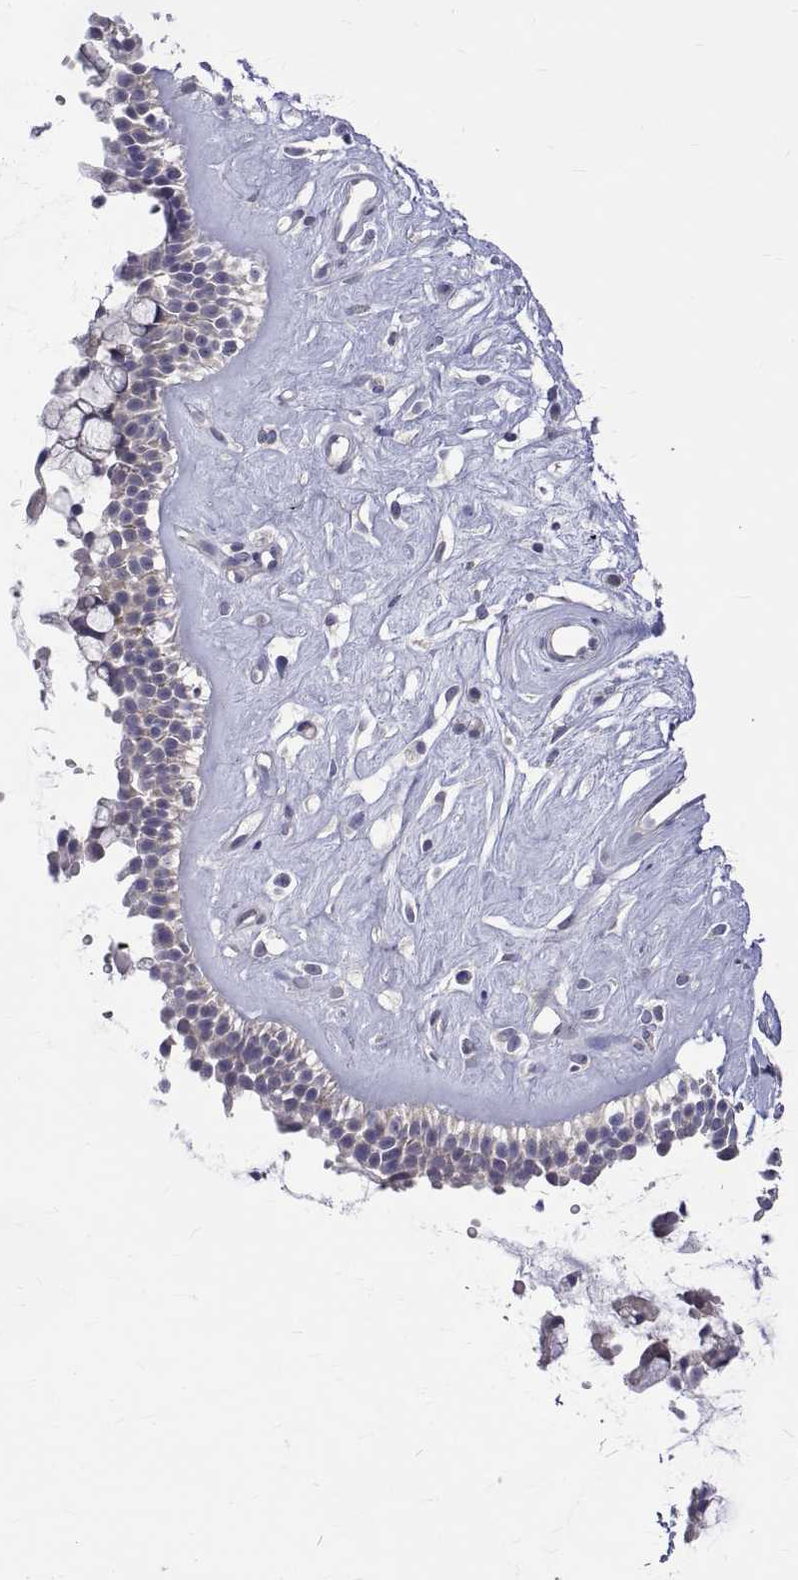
{"staining": {"intensity": "negative", "quantity": "none", "location": "none"}, "tissue": "nasopharynx", "cell_type": "Respiratory epithelial cells", "image_type": "normal", "snomed": [{"axis": "morphology", "description": "Normal tissue, NOS"}, {"axis": "topography", "description": "Nasopharynx"}], "caption": "This is an immunohistochemistry micrograph of benign human nasopharynx. There is no expression in respiratory epithelial cells.", "gene": "PADI1", "patient": {"sex": "male", "age": 32}}